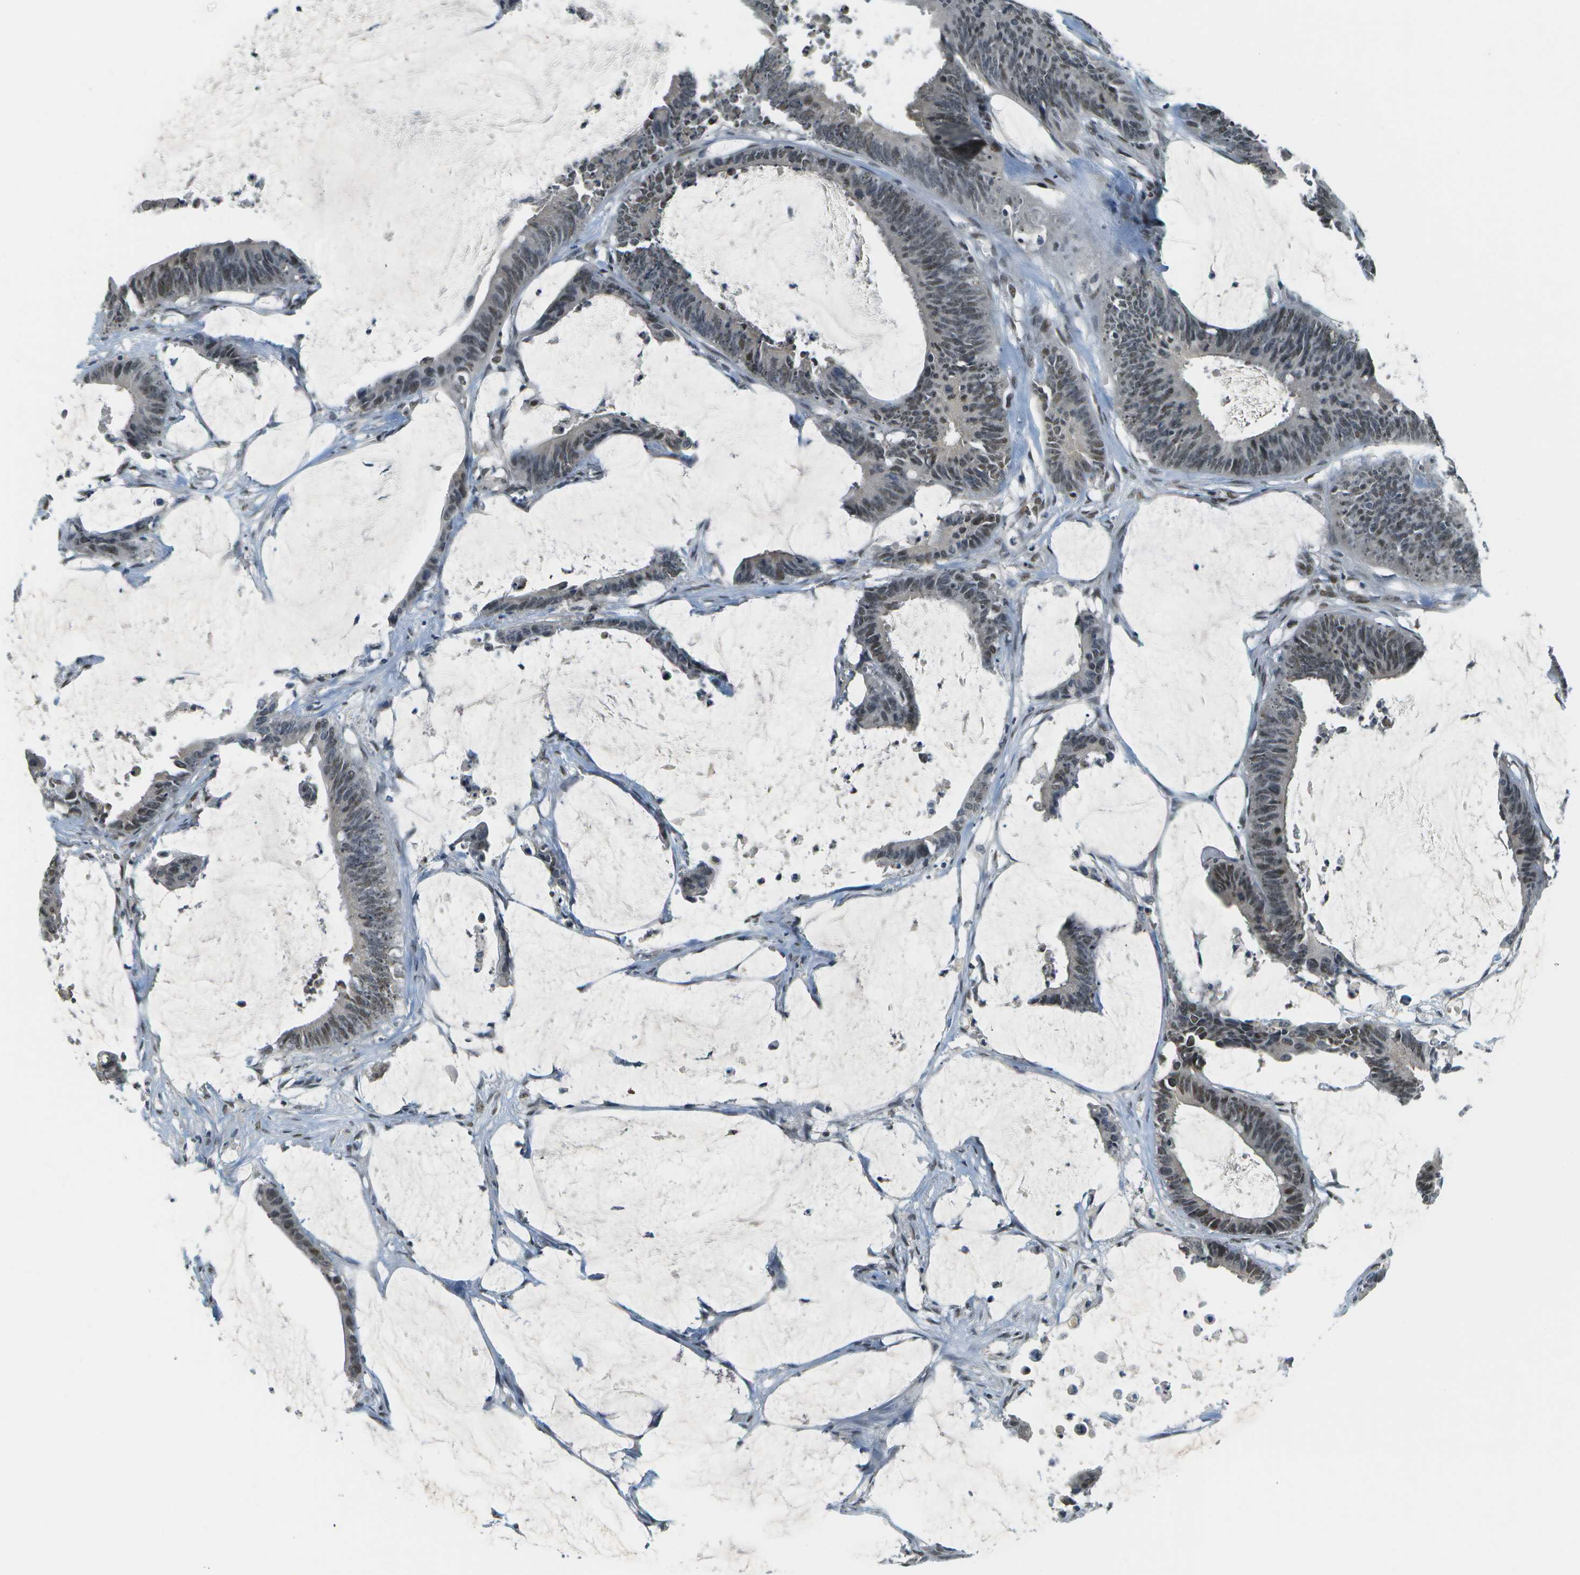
{"staining": {"intensity": "moderate", "quantity": "25%-75%", "location": "nuclear"}, "tissue": "colorectal cancer", "cell_type": "Tumor cells", "image_type": "cancer", "snomed": [{"axis": "morphology", "description": "Adenocarcinoma, NOS"}, {"axis": "topography", "description": "Rectum"}], "caption": "Immunohistochemistry (IHC) of colorectal adenocarcinoma demonstrates medium levels of moderate nuclear positivity in about 25%-75% of tumor cells.", "gene": "CBX5", "patient": {"sex": "female", "age": 66}}